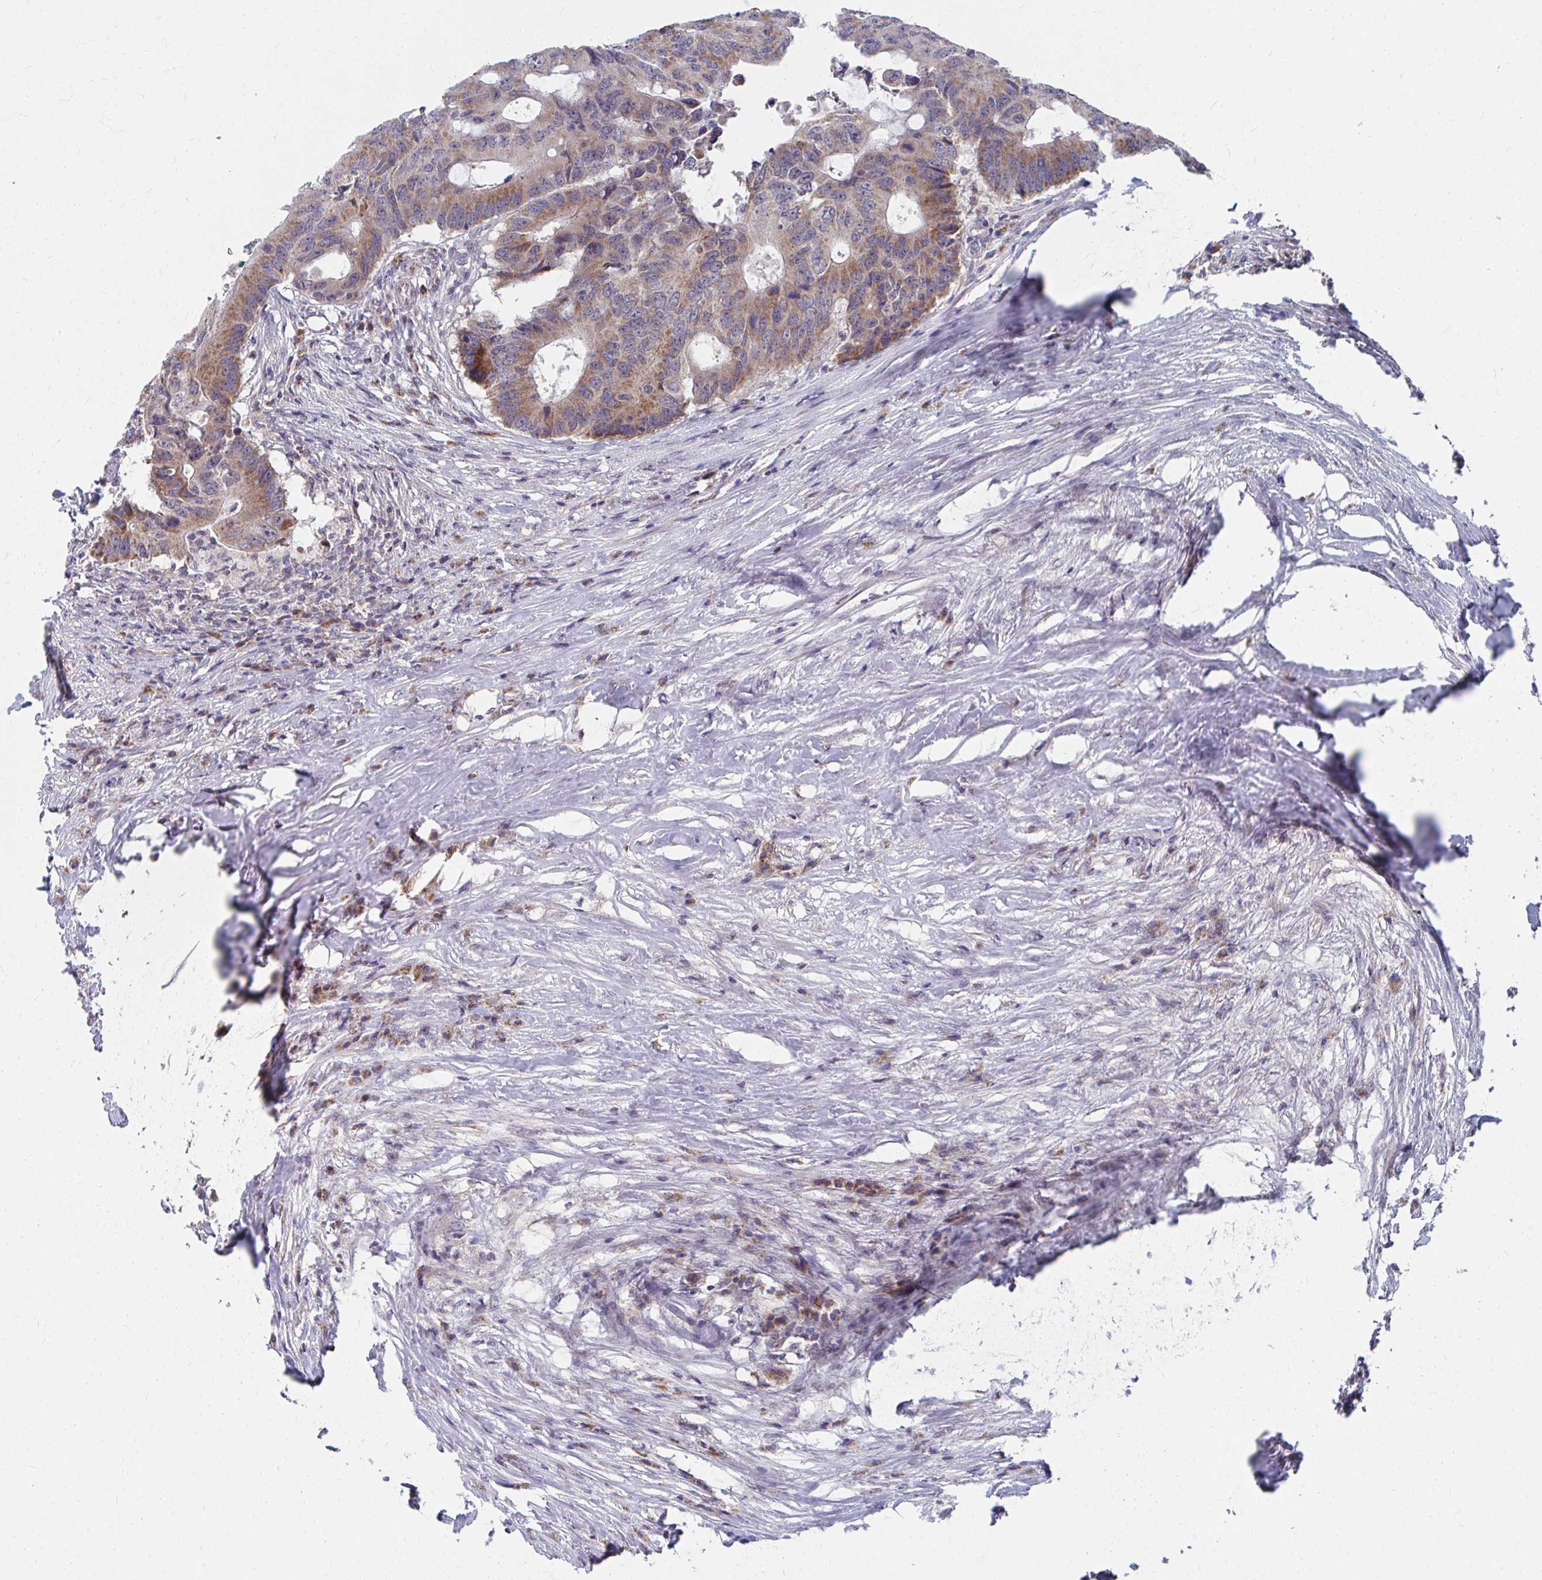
{"staining": {"intensity": "moderate", "quantity": ">75%", "location": "cytoplasmic/membranous"}, "tissue": "colorectal cancer", "cell_type": "Tumor cells", "image_type": "cancer", "snomed": [{"axis": "morphology", "description": "Adenocarcinoma, NOS"}, {"axis": "topography", "description": "Colon"}], "caption": "Human colorectal cancer stained with a brown dye reveals moderate cytoplasmic/membranous positive positivity in about >75% of tumor cells.", "gene": "PEX3", "patient": {"sex": "male", "age": 71}}